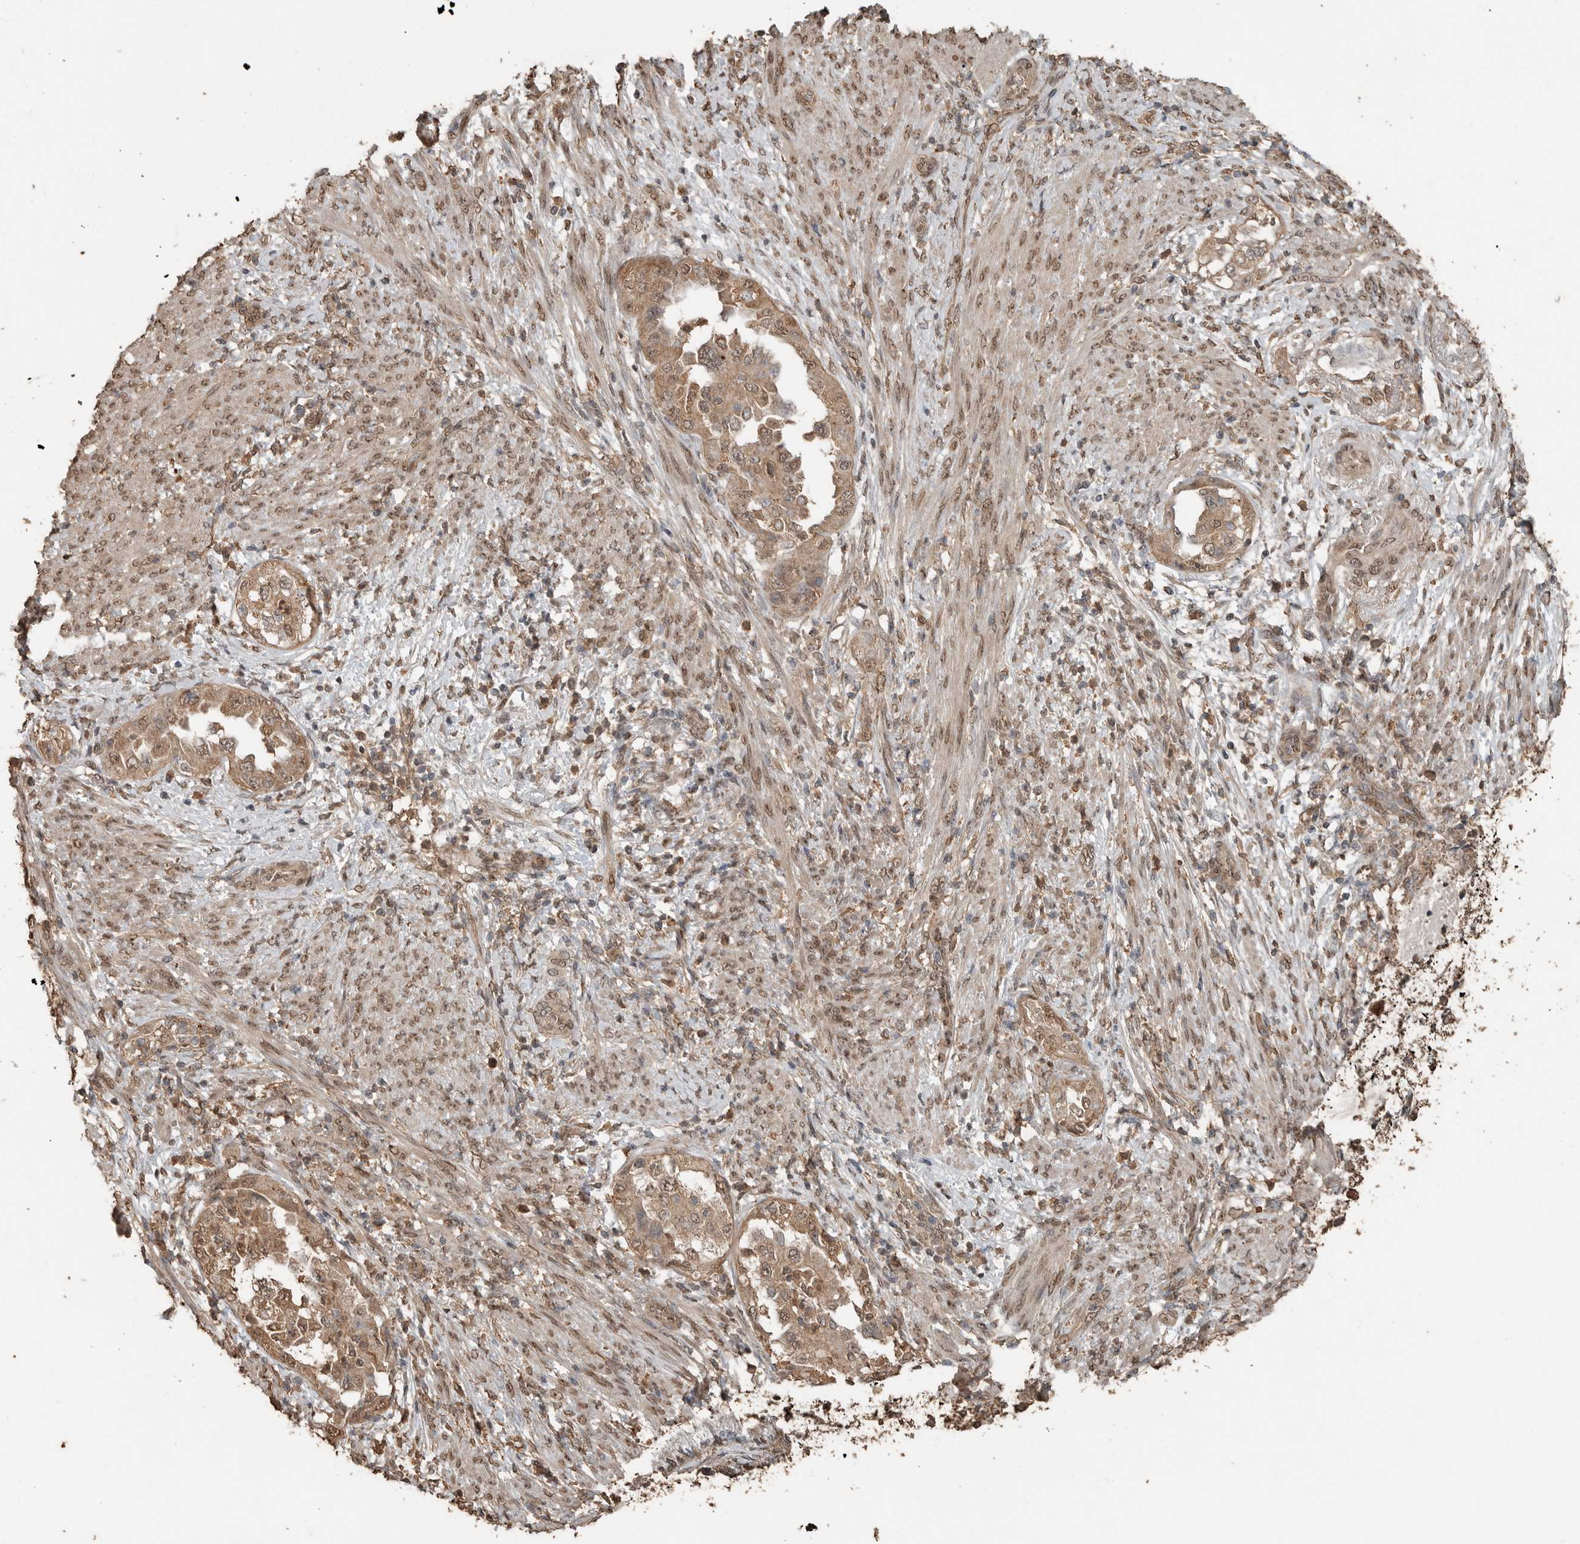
{"staining": {"intensity": "moderate", "quantity": ">75%", "location": "cytoplasmic/membranous,nuclear"}, "tissue": "endometrial cancer", "cell_type": "Tumor cells", "image_type": "cancer", "snomed": [{"axis": "morphology", "description": "Adenocarcinoma, NOS"}, {"axis": "topography", "description": "Endometrium"}], "caption": "Brown immunohistochemical staining in human endometrial cancer displays moderate cytoplasmic/membranous and nuclear positivity in about >75% of tumor cells. Nuclei are stained in blue.", "gene": "BLZF1", "patient": {"sex": "female", "age": 85}}